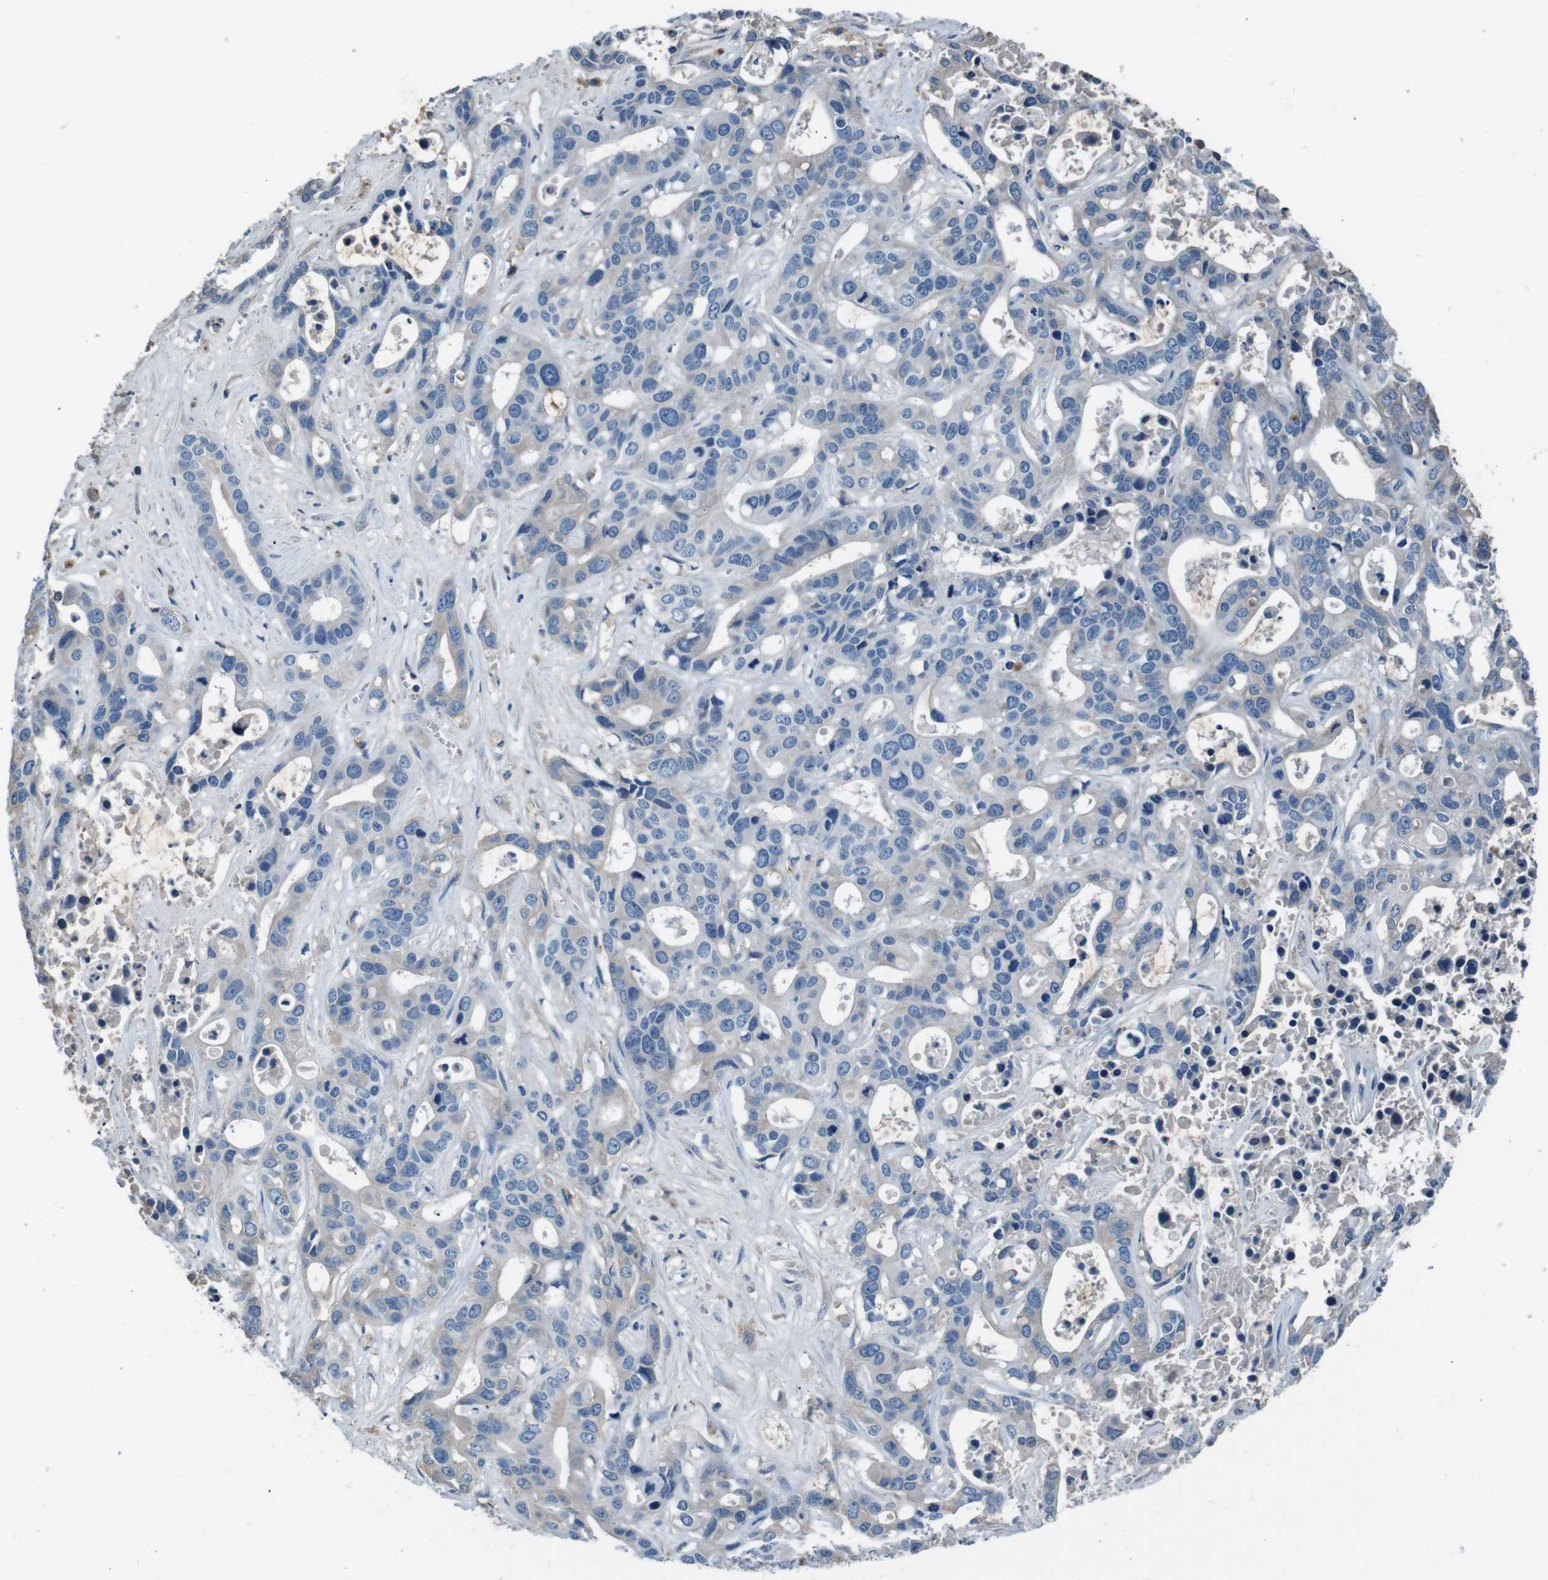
{"staining": {"intensity": "weak", "quantity": "<25%", "location": "cytoplasmic/membranous"}, "tissue": "liver cancer", "cell_type": "Tumor cells", "image_type": "cancer", "snomed": [{"axis": "morphology", "description": "Cholangiocarcinoma"}, {"axis": "topography", "description": "Liver"}], "caption": "The image exhibits no staining of tumor cells in liver cancer.", "gene": "LEP", "patient": {"sex": "female", "age": 65}}